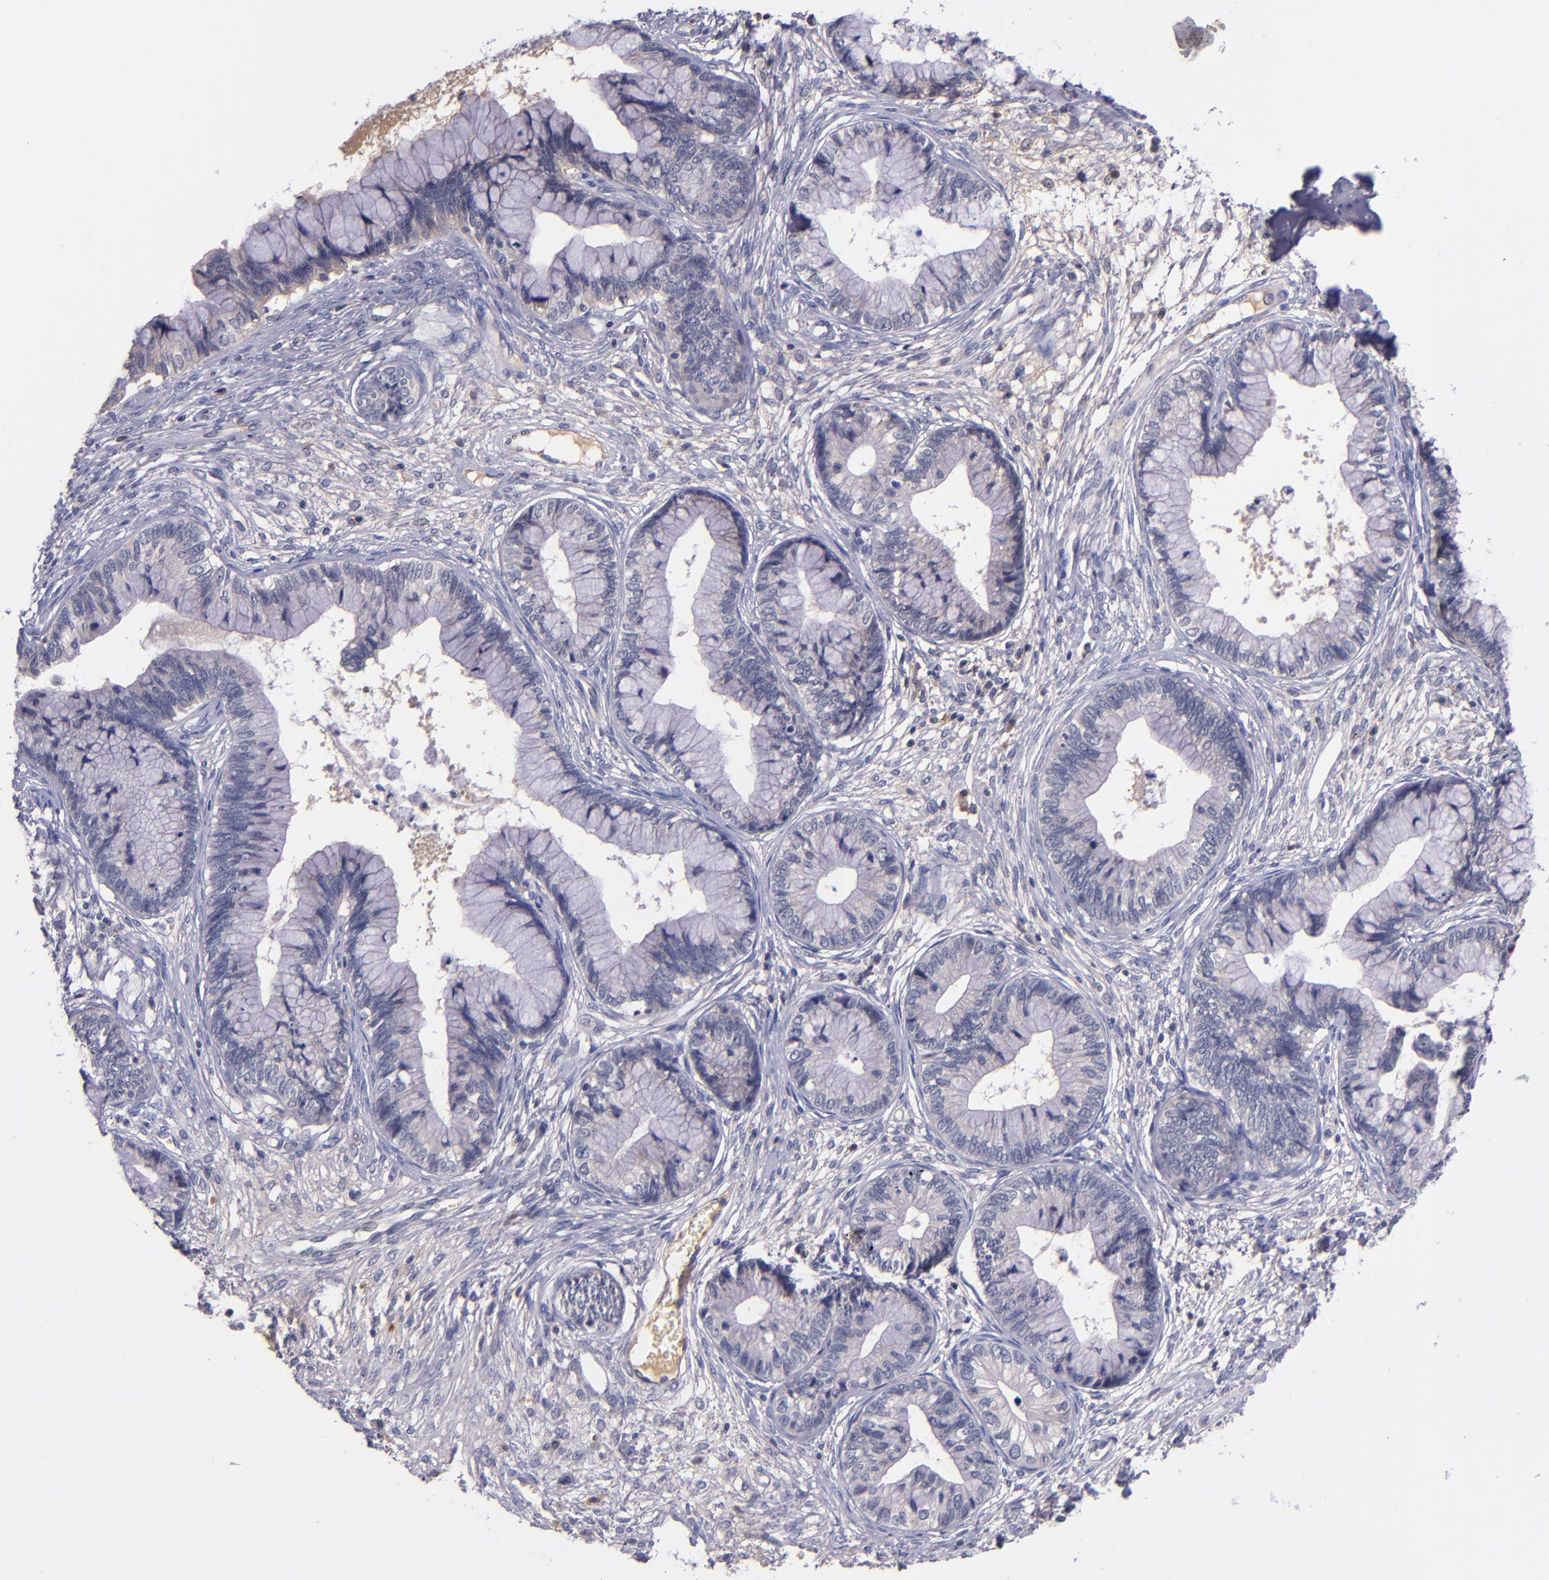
{"staining": {"intensity": "negative", "quantity": "none", "location": "none"}, "tissue": "cervical cancer", "cell_type": "Tumor cells", "image_type": "cancer", "snomed": [{"axis": "morphology", "description": "Adenocarcinoma, NOS"}, {"axis": "topography", "description": "Cervix"}], "caption": "Cervical cancer stained for a protein using IHC displays no positivity tumor cells.", "gene": "RBP4", "patient": {"sex": "female", "age": 44}}